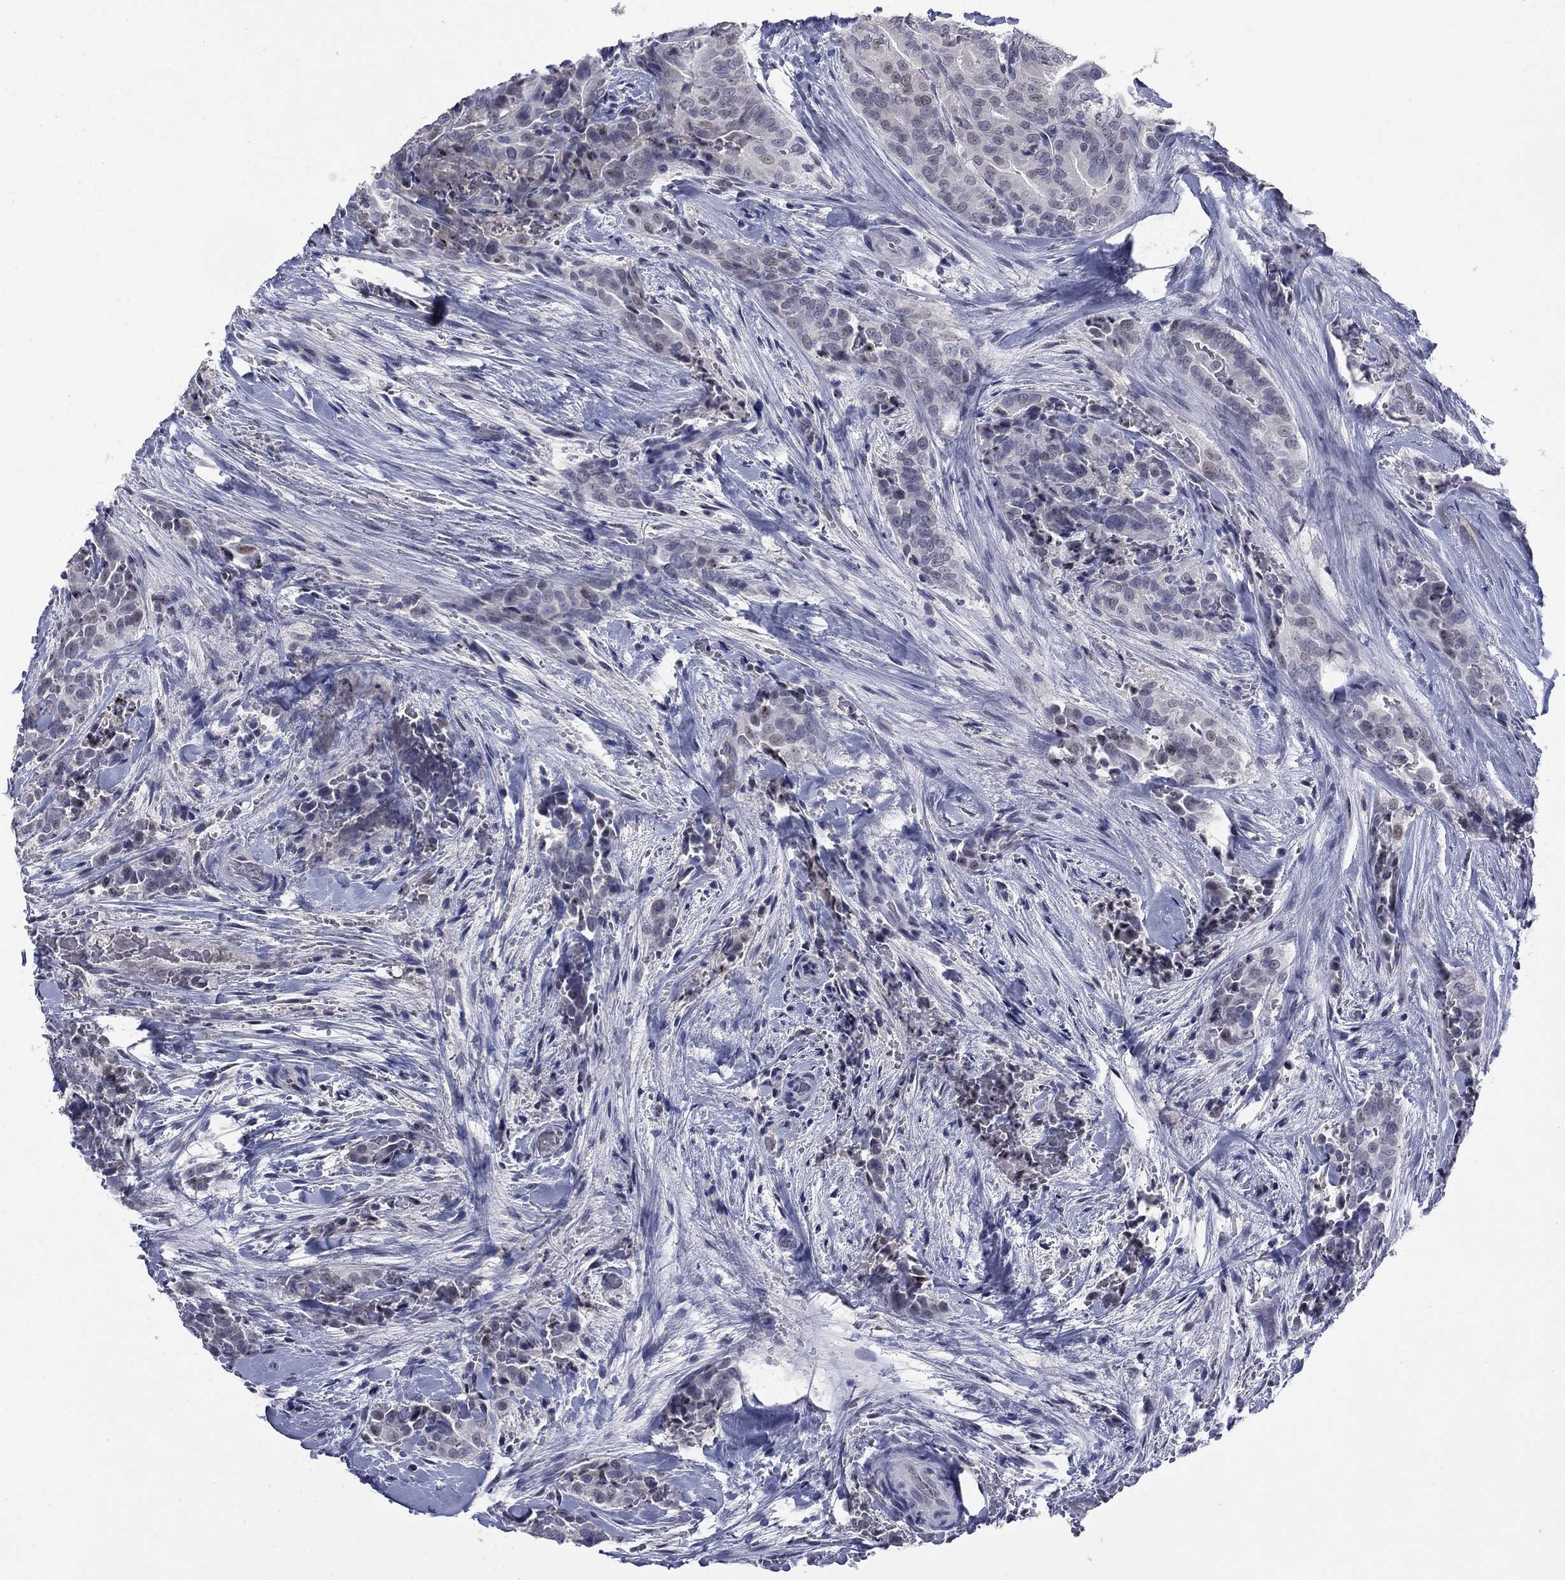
{"staining": {"intensity": "negative", "quantity": "none", "location": "none"}, "tissue": "thyroid cancer", "cell_type": "Tumor cells", "image_type": "cancer", "snomed": [{"axis": "morphology", "description": "Papillary adenocarcinoma, NOS"}, {"axis": "topography", "description": "Thyroid gland"}], "caption": "Thyroid cancer was stained to show a protein in brown. There is no significant staining in tumor cells.", "gene": "SLC51A", "patient": {"sex": "male", "age": 61}}